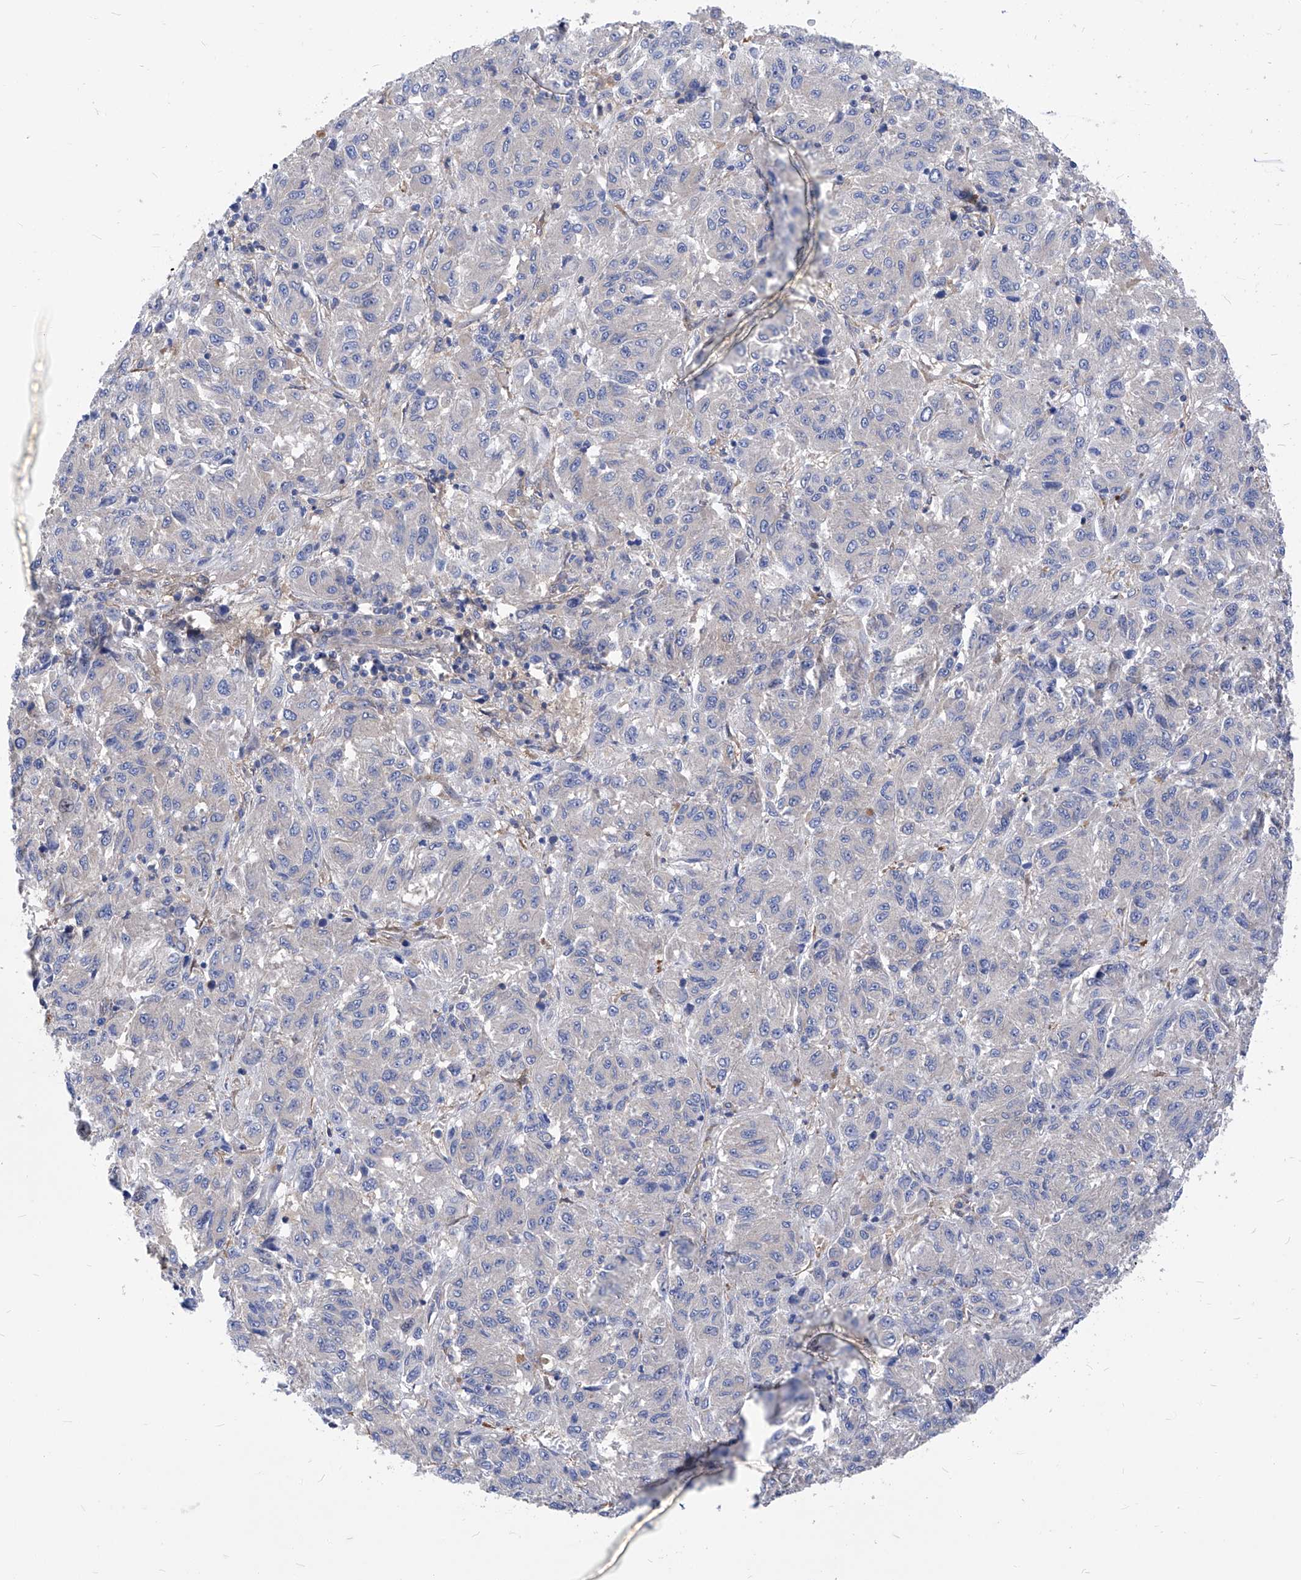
{"staining": {"intensity": "negative", "quantity": "none", "location": "none"}, "tissue": "melanoma", "cell_type": "Tumor cells", "image_type": "cancer", "snomed": [{"axis": "morphology", "description": "Malignant melanoma, Metastatic site"}, {"axis": "topography", "description": "Lung"}], "caption": "An IHC micrograph of malignant melanoma (metastatic site) is shown. There is no staining in tumor cells of malignant melanoma (metastatic site).", "gene": "XPNPEP1", "patient": {"sex": "male", "age": 64}}